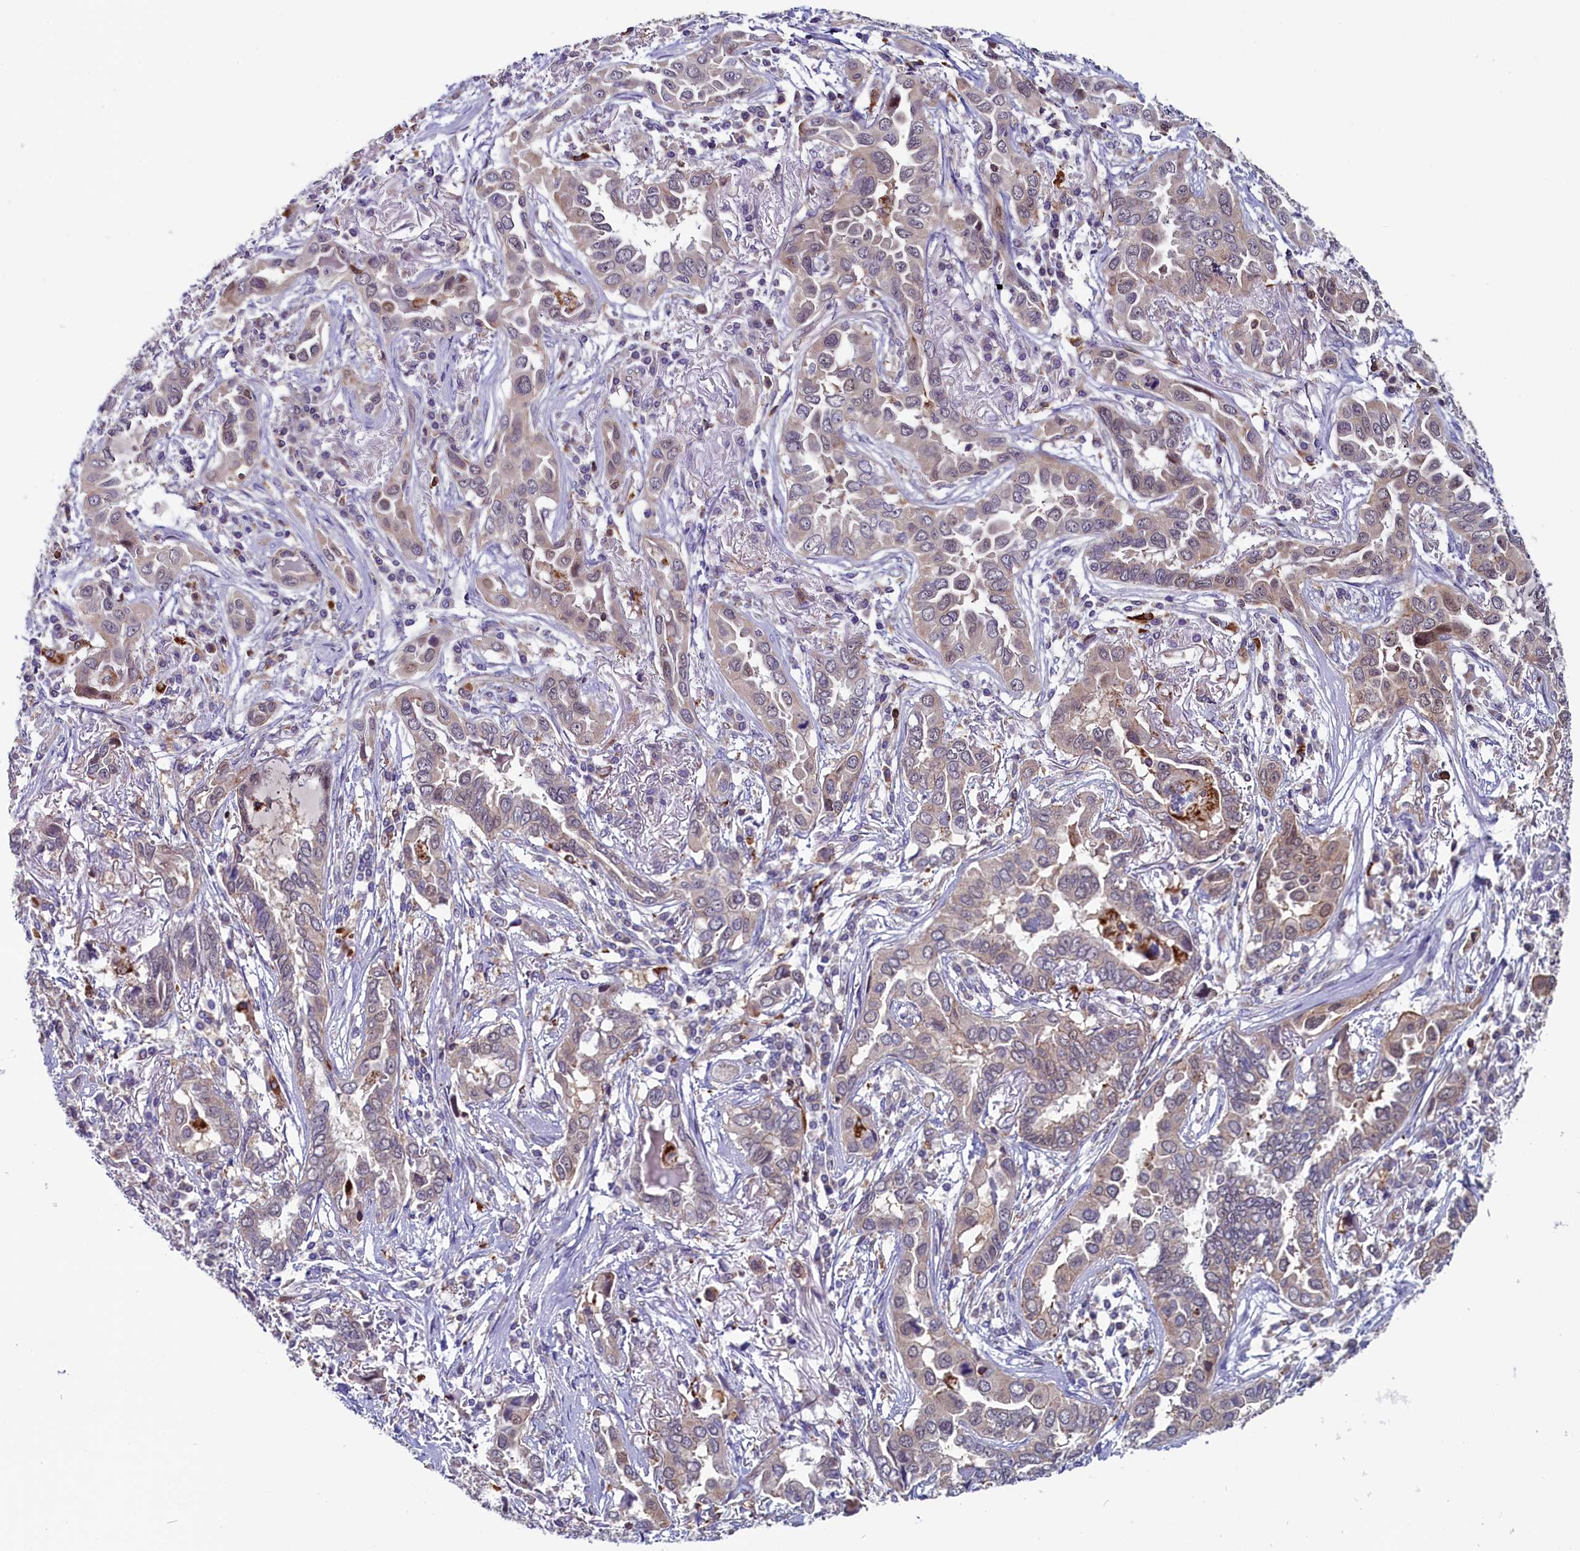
{"staining": {"intensity": "weak", "quantity": "25%-75%", "location": "cytoplasmic/membranous"}, "tissue": "lung cancer", "cell_type": "Tumor cells", "image_type": "cancer", "snomed": [{"axis": "morphology", "description": "Adenocarcinoma, NOS"}, {"axis": "topography", "description": "Lung"}], "caption": "DAB (3,3'-diaminobenzidine) immunohistochemical staining of human lung cancer (adenocarcinoma) reveals weak cytoplasmic/membranous protein staining in about 25%-75% of tumor cells.", "gene": "CIAPIN1", "patient": {"sex": "female", "age": 76}}